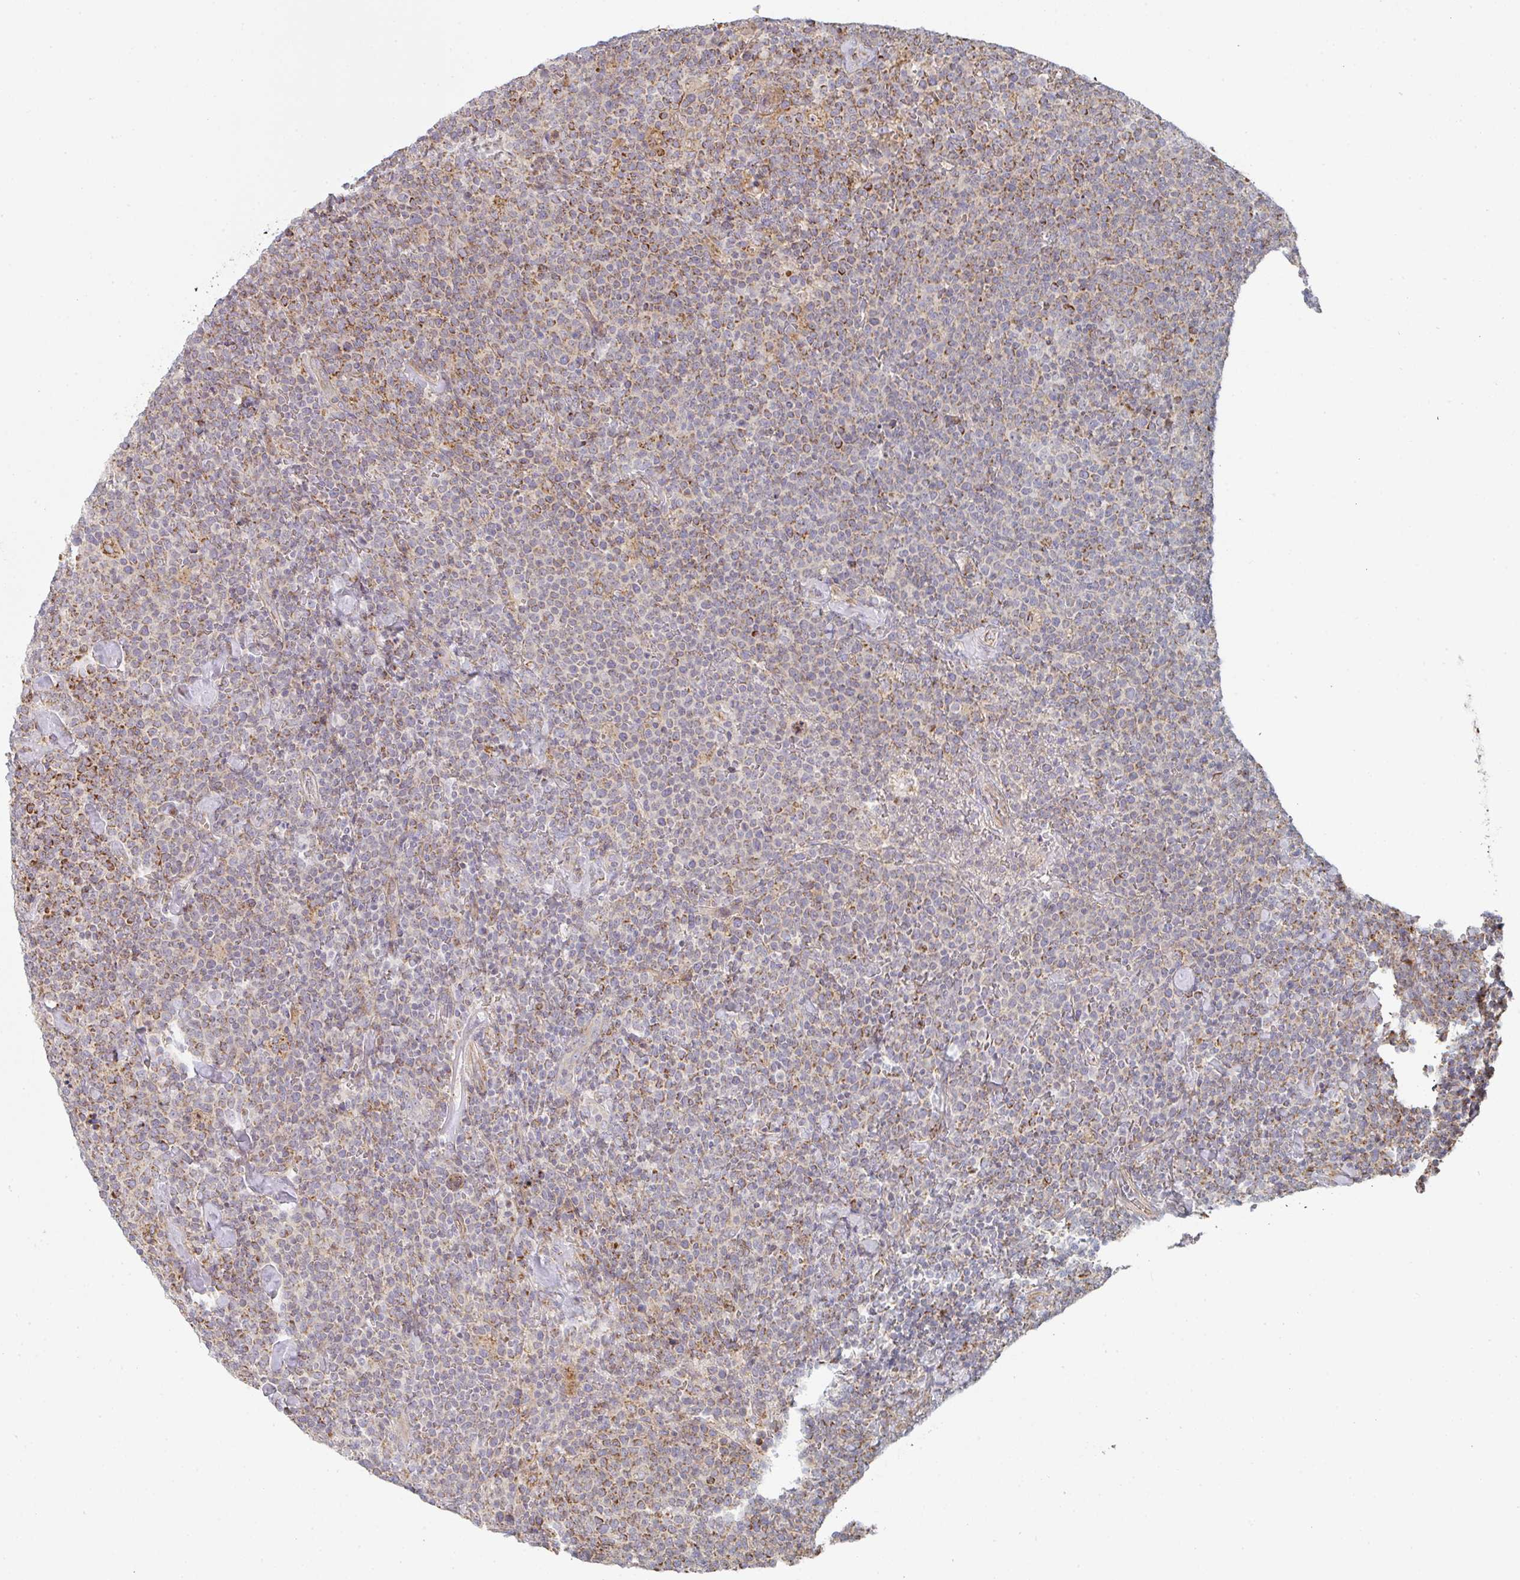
{"staining": {"intensity": "moderate", "quantity": "25%-75%", "location": "cytoplasmic/membranous"}, "tissue": "lymphoma", "cell_type": "Tumor cells", "image_type": "cancer", "snomed": [{"axis": "morphology", "description": "Malignant lymphoma, non-Hodgkin's type, High grade"}, {"axis": "topography", "description": "Lymph node"}], "caption": "Protein staining by IHC shows moderate cytoplasmic/membranous positivity in about 25%-75% of tumor cells in lymphoma.", "gene": "ZNF526", "patient": {"sex": "male", "age": 61}}